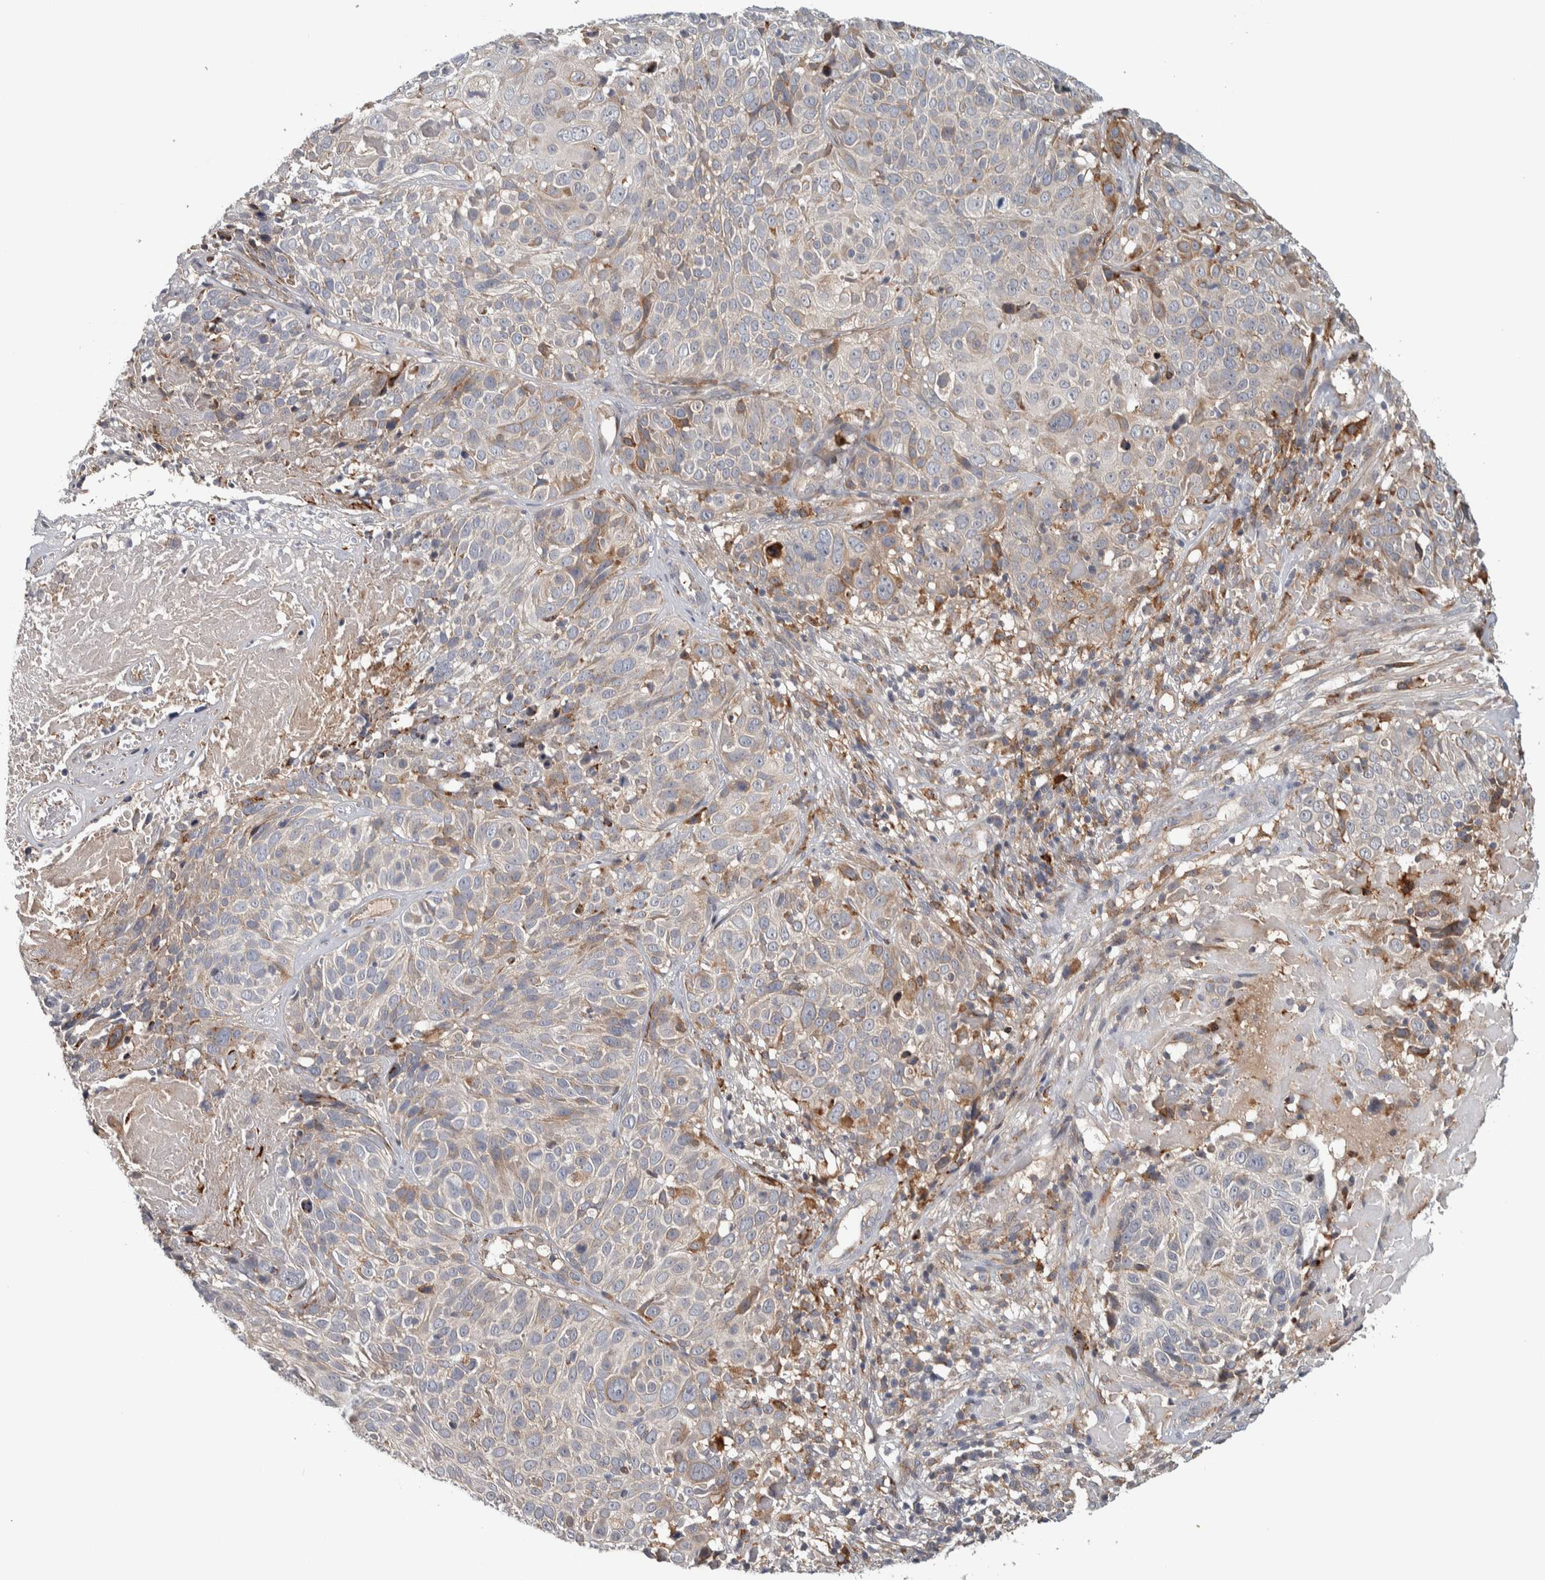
{"staining": {"intensity": "weak", "quantity": "25%-75%", "location": "cytoplasmic/membranous"}, "tissue": "cervical cancer", "cell_type": "Tumor cells", "image_type": "cancer", "snomed": [{"axis": "morphology", "description": "Squamous cell carcinoma, NOS"}, {"axis": "topography", "description": "Cervix"}], "caption": "Cervical cancer stained with DAB (3,3'-diaminobenzidine) IHC reveals low levels of weak cytoplasmic/membranous positivity in approximately 25%-75% of tumor cells.", "gene": "ADPRM", "patient": {"sex": "female", "age": 74}}